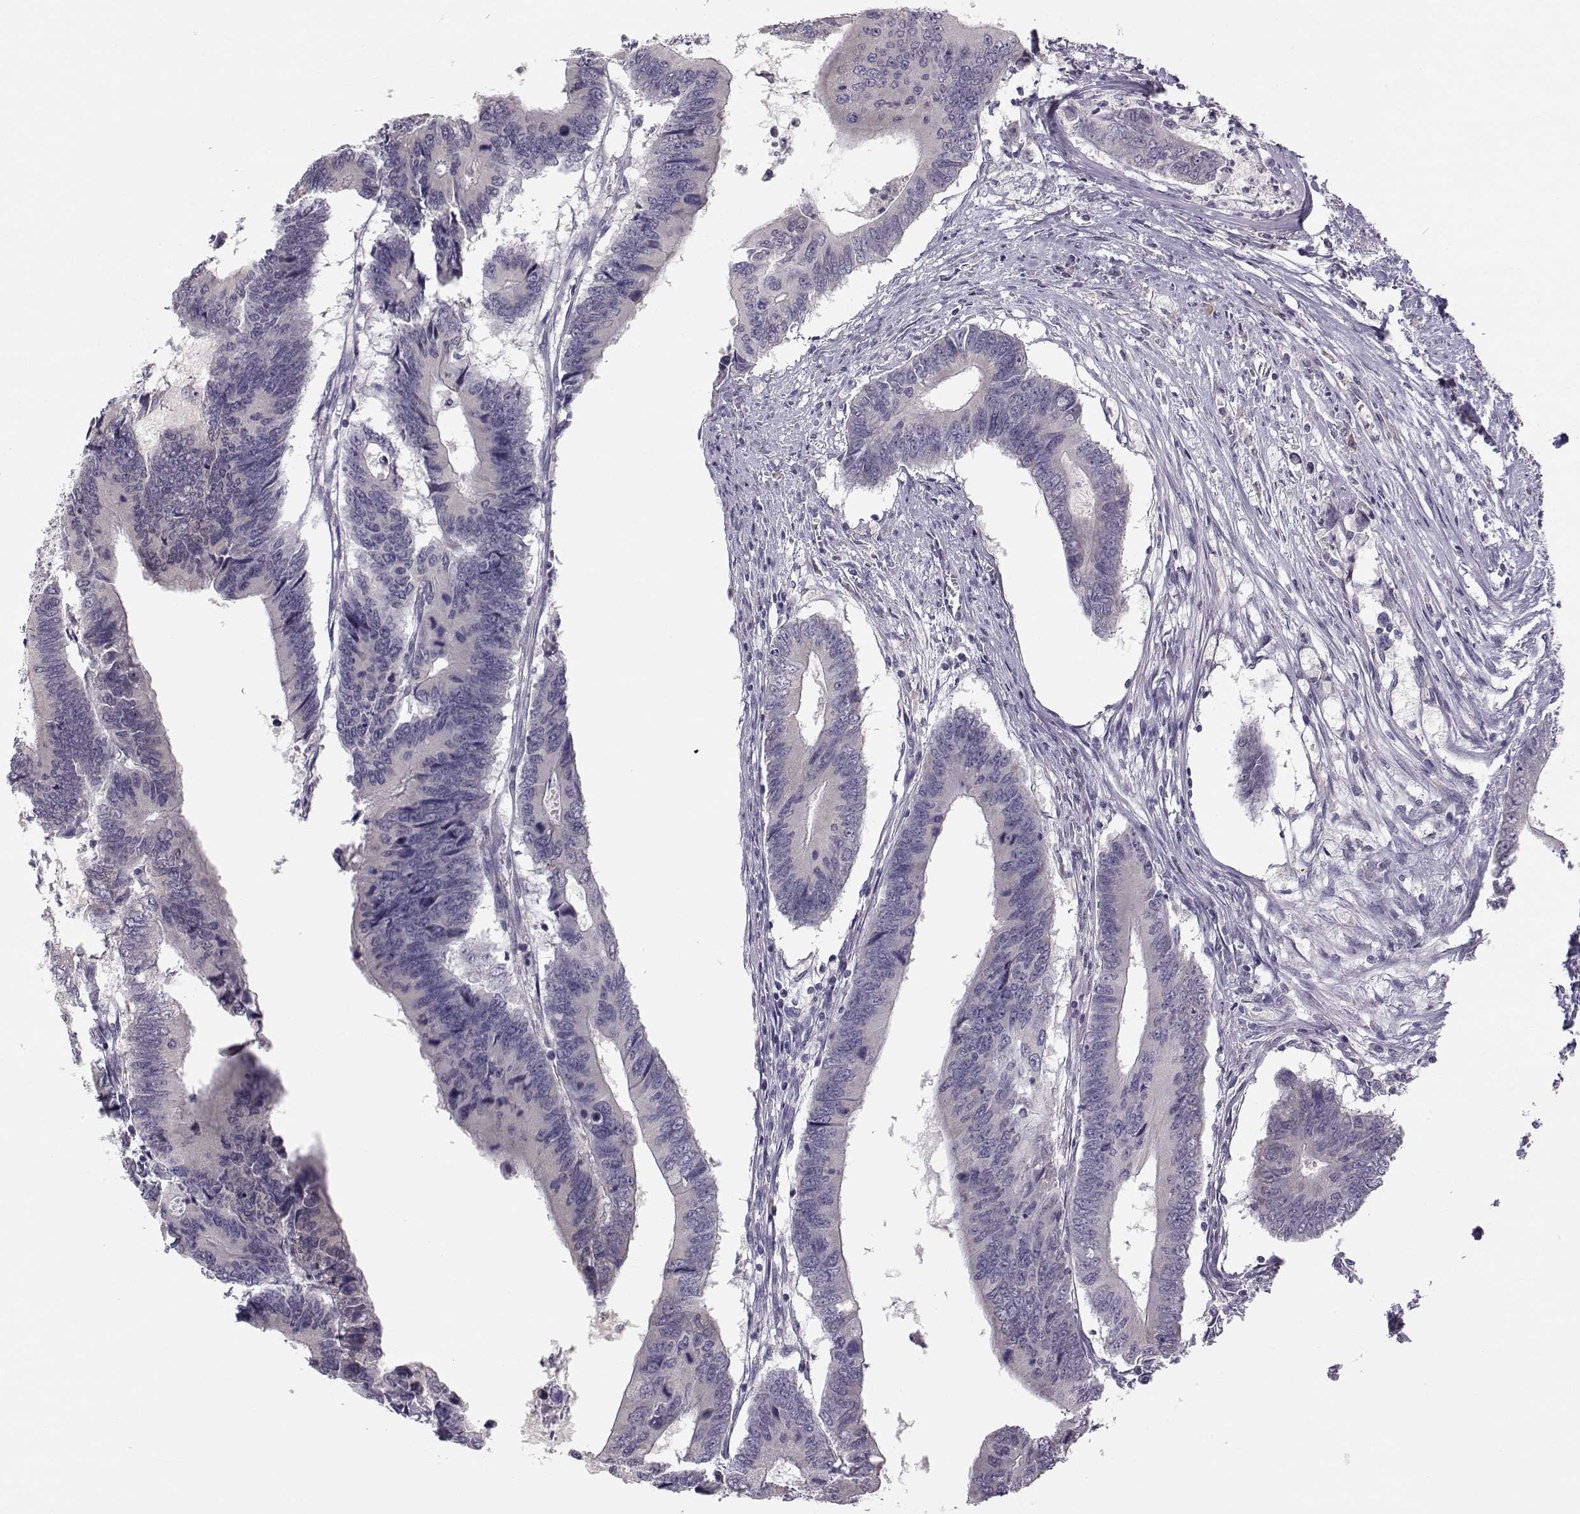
{"staining": {"intensity": "weak", "quantity": "25%-75%", "location": "cytoplasmic/membranous"}, "tissue": "colorectal cancer", "cell_type": "Tumor cells", "image_type": "cancer", "snomed": [{"axis": "morphology", "description": "Adenocarcinoma, NOS"}, {"axis": "topography", "description": "Colon"}], "caption": "Protein expression analysis of human adenocarcinoma (colorectal) reveals weak cytoplasmic/membranous staining in about 25%-75% of tumor cells.", "gene": "ACSL6", "patient": {"sex": "male", "age": 53}}